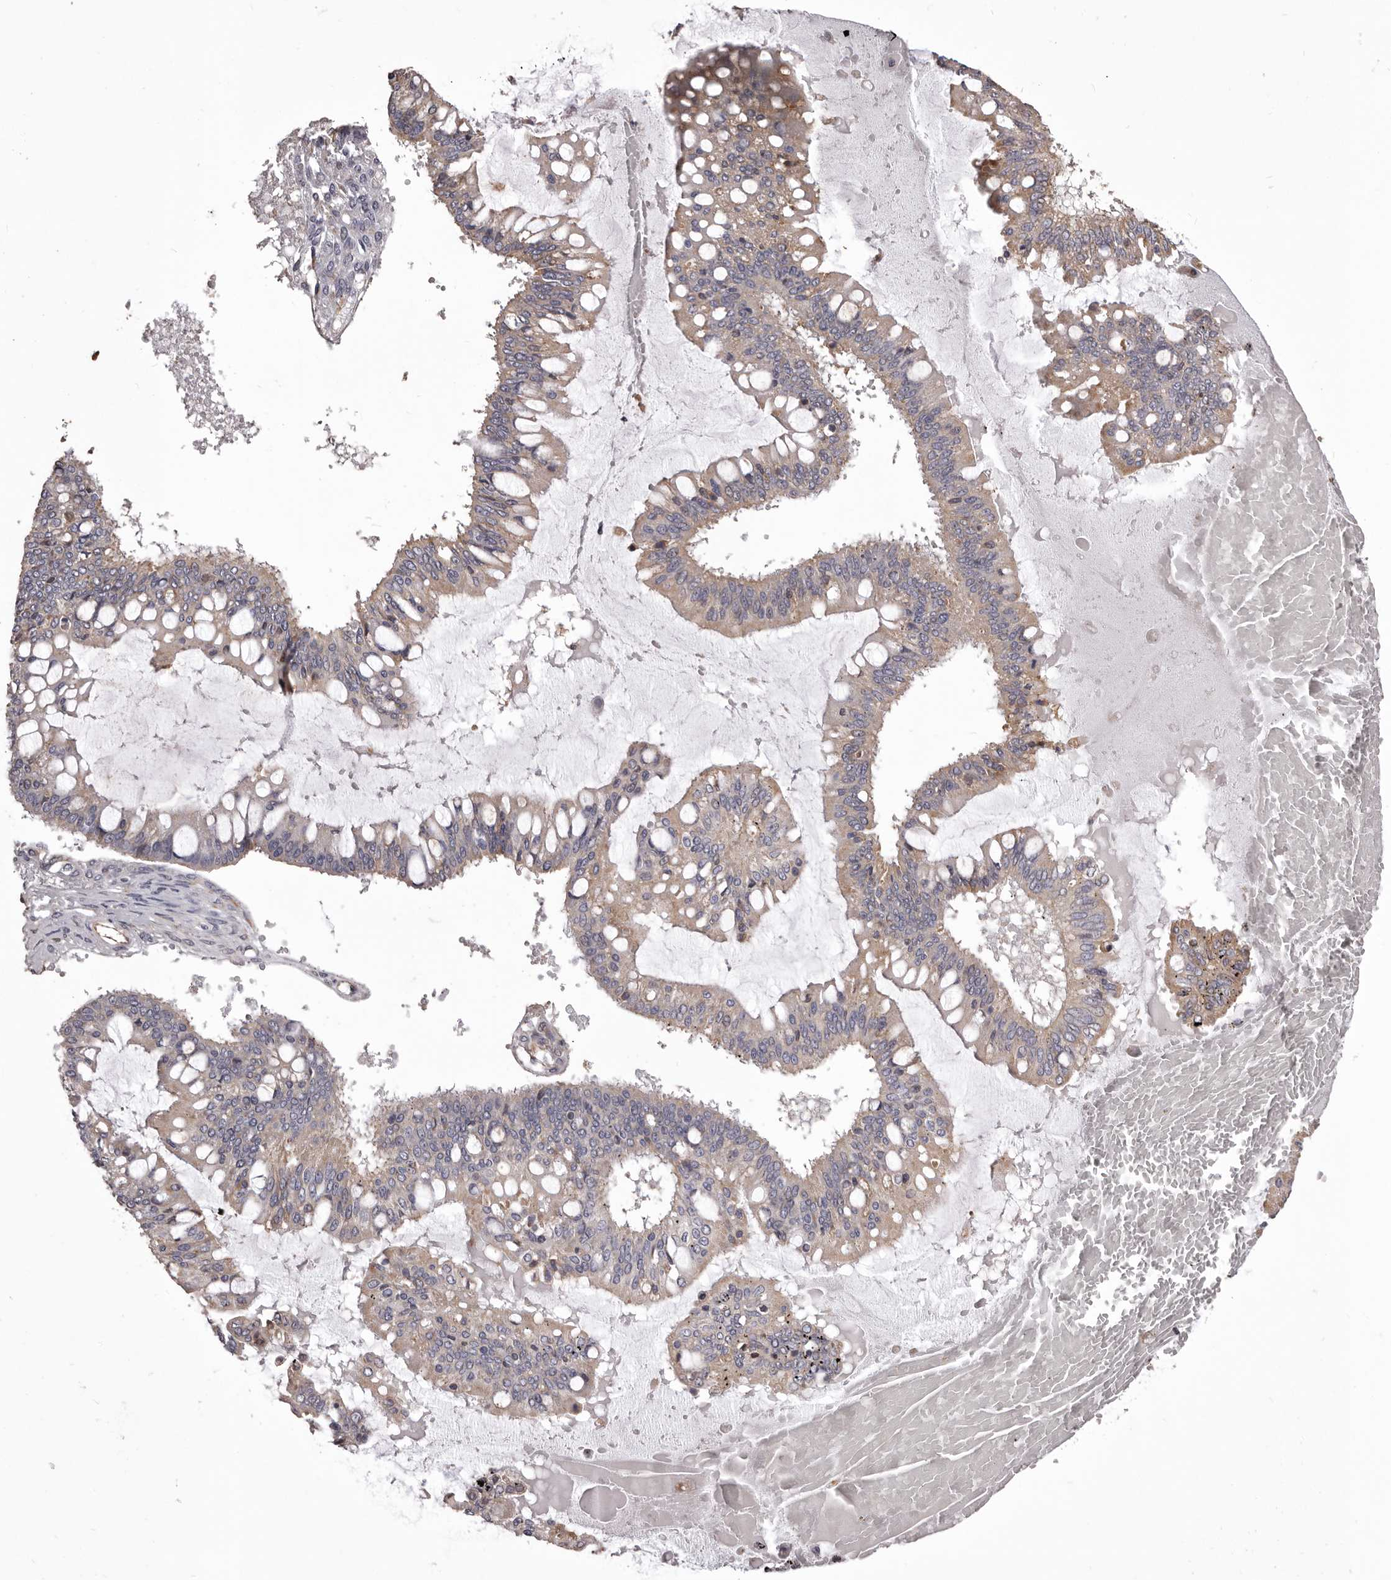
{"staining": {"intensity": "weak", "quantity": ">75%", "location": "cytoplasmic/membranous"}, "tissue": "ovarian cancer", "cell_type": "Tumor cells", "image_type": "cancer", "snomed": [{"axis": "morphology", "description": "Cystadenocarcinoma, mucinous, NOS"}, {"axis": "topography", "description": "Ovary"}], "caption": "Immunohistochemistry micrograph of neoplastic tissue: human ovarian cancer (mucinous cystadenocarcinoma) stained using IHC demonstrates low levels of weak protein expression localized specifically in the cytoplasmic/membranous of tumor cells, appearing as a cytoplasmic/membranous brown color.", "gene": "CEP104", "patient": {"sex": "female", "age": 73}}